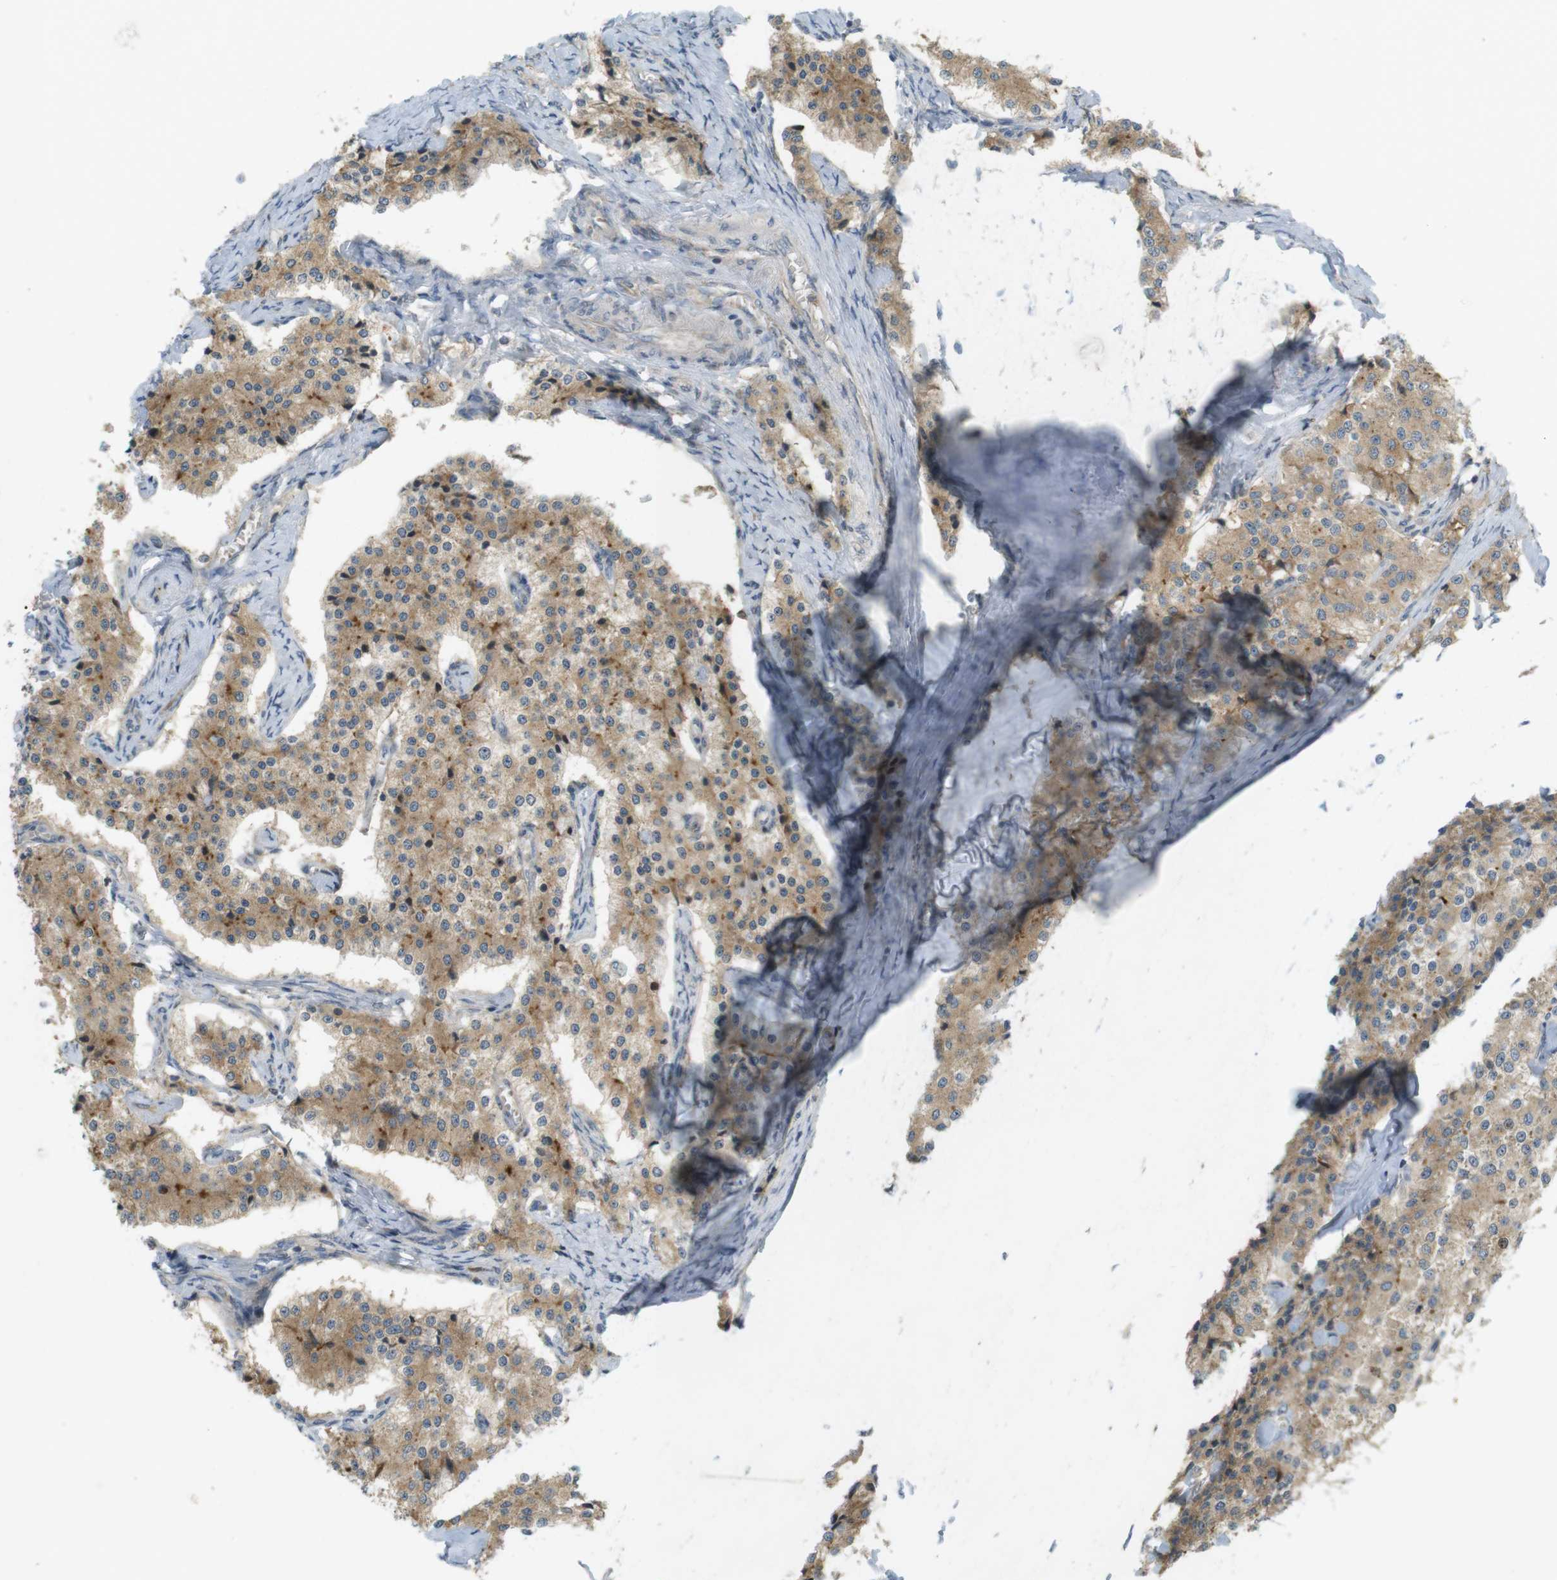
{"staining": {"intensity": "moderate", "quantity": ">75%", "location": "cytoplasmic/membranous"}, "tissue": "carcinoid", "cell_type": "Tumor cells", "image_type": "cancer", "snomed": [{"axis": "morphology", "description": "Carcinoid, malignant, NOS"}, {"axis": "topography", "description": "Colon"}], "caption": "The micrograph displays immunohistochemical staining of carcinoid. There is moderate cytoplasmic/membranous staining is identified in about >75% of tumor cells. (Stains: DAB in brown, nuclei in blue, Microscopy: brightfield microscopy at high magnification).", "gene": "CLRN3", "patient": {"sex": "female", "age": 52}}